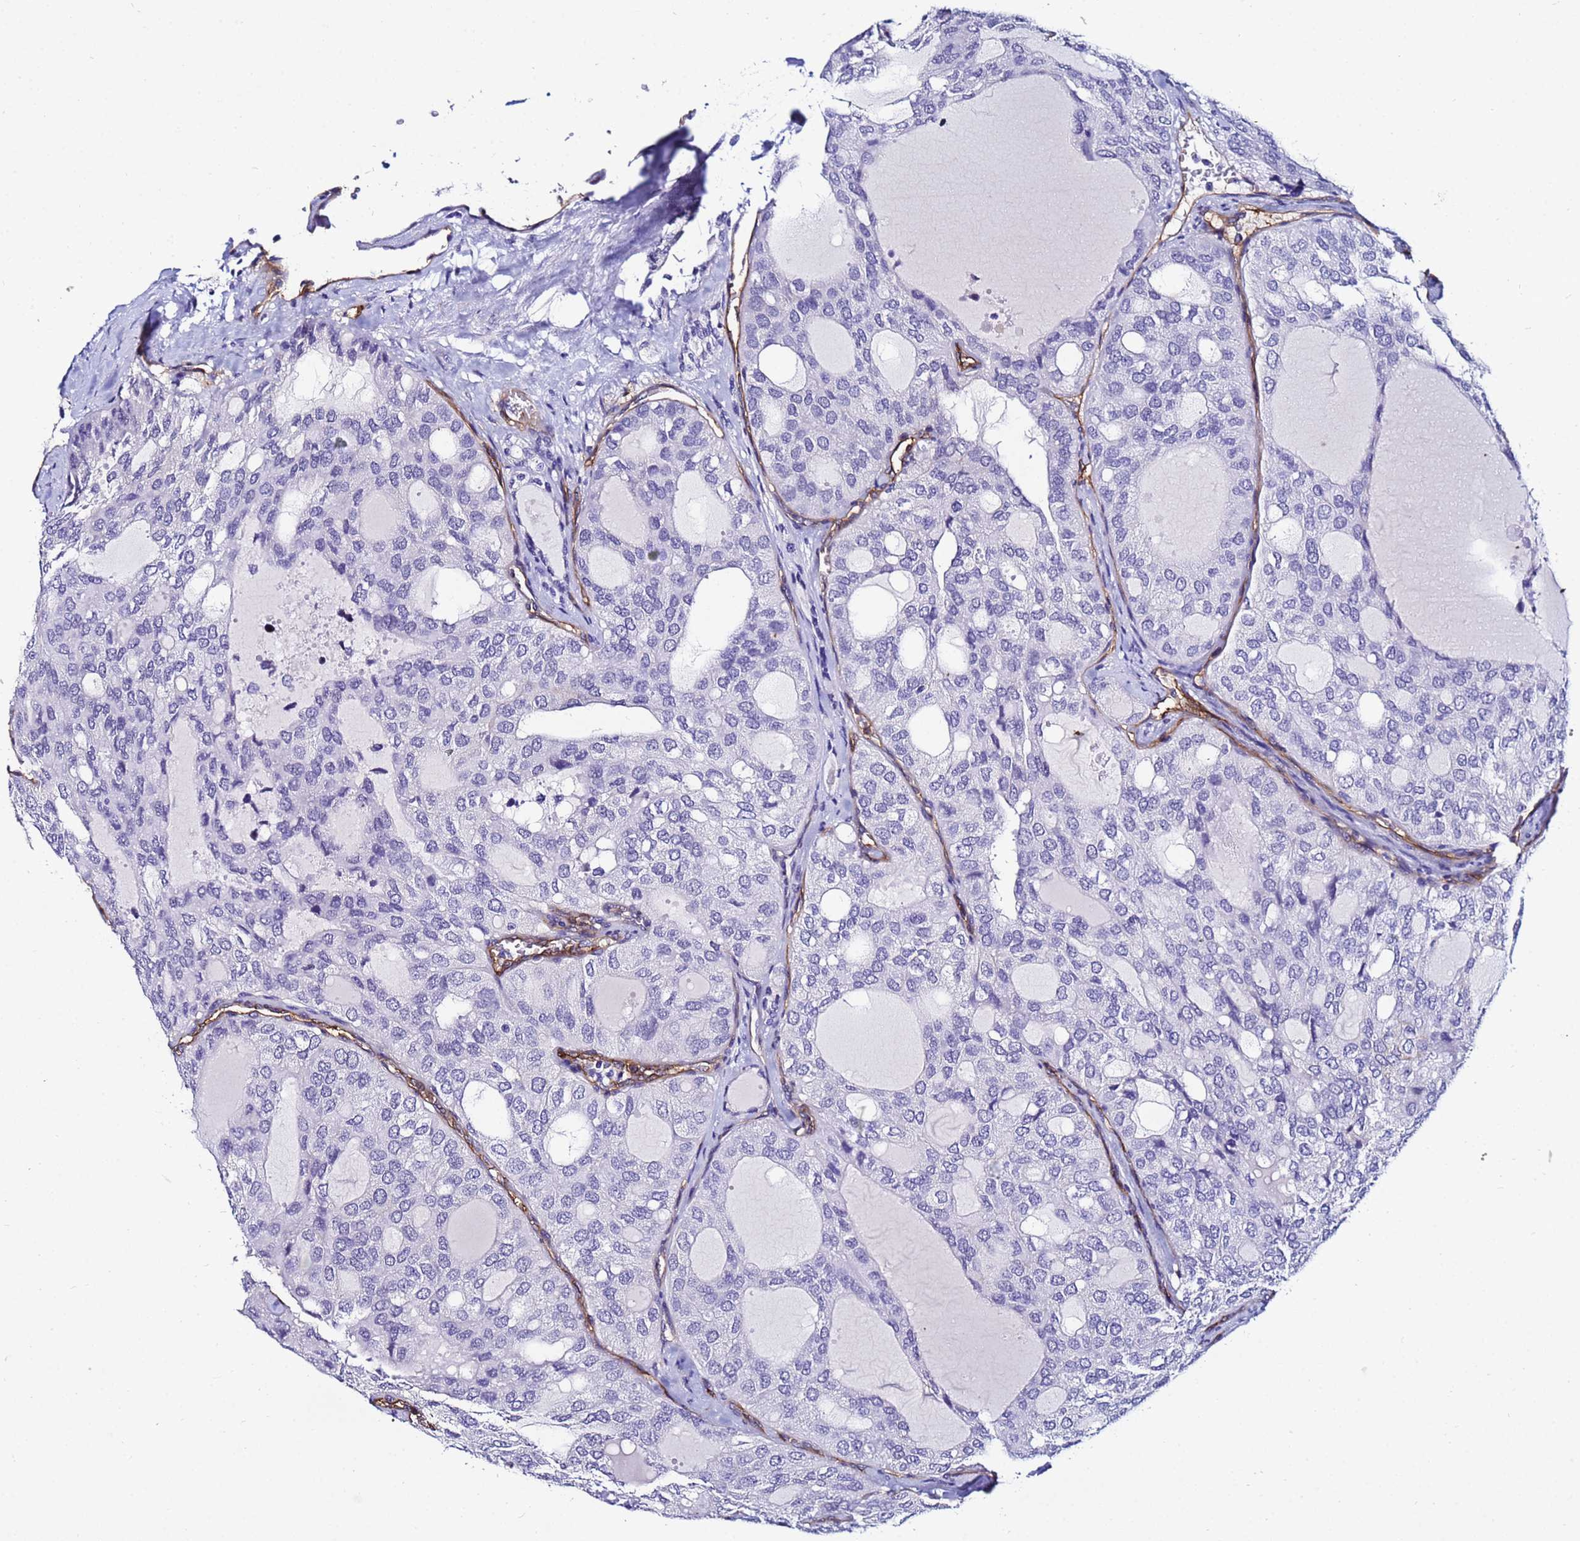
{"staining": {"intensity": "negative", "quantity": "none", "location": "none"}, "tissue": "thyroid cancer", "cell_type": "Tumor cells", "image_type": "cancer", "snomed": [{"axis": "morphology", "description": "Follicular adenoma carcinoma, NOS"}, {"axis": "topography", "description": "Thyroid gland"}], "caption": "The image shows no significant positivity in tumor cells of thyroid follicular adenoma carcinoma.", "gene": "DEFB104A", "patient": {"sex": "male", "age": 75}}